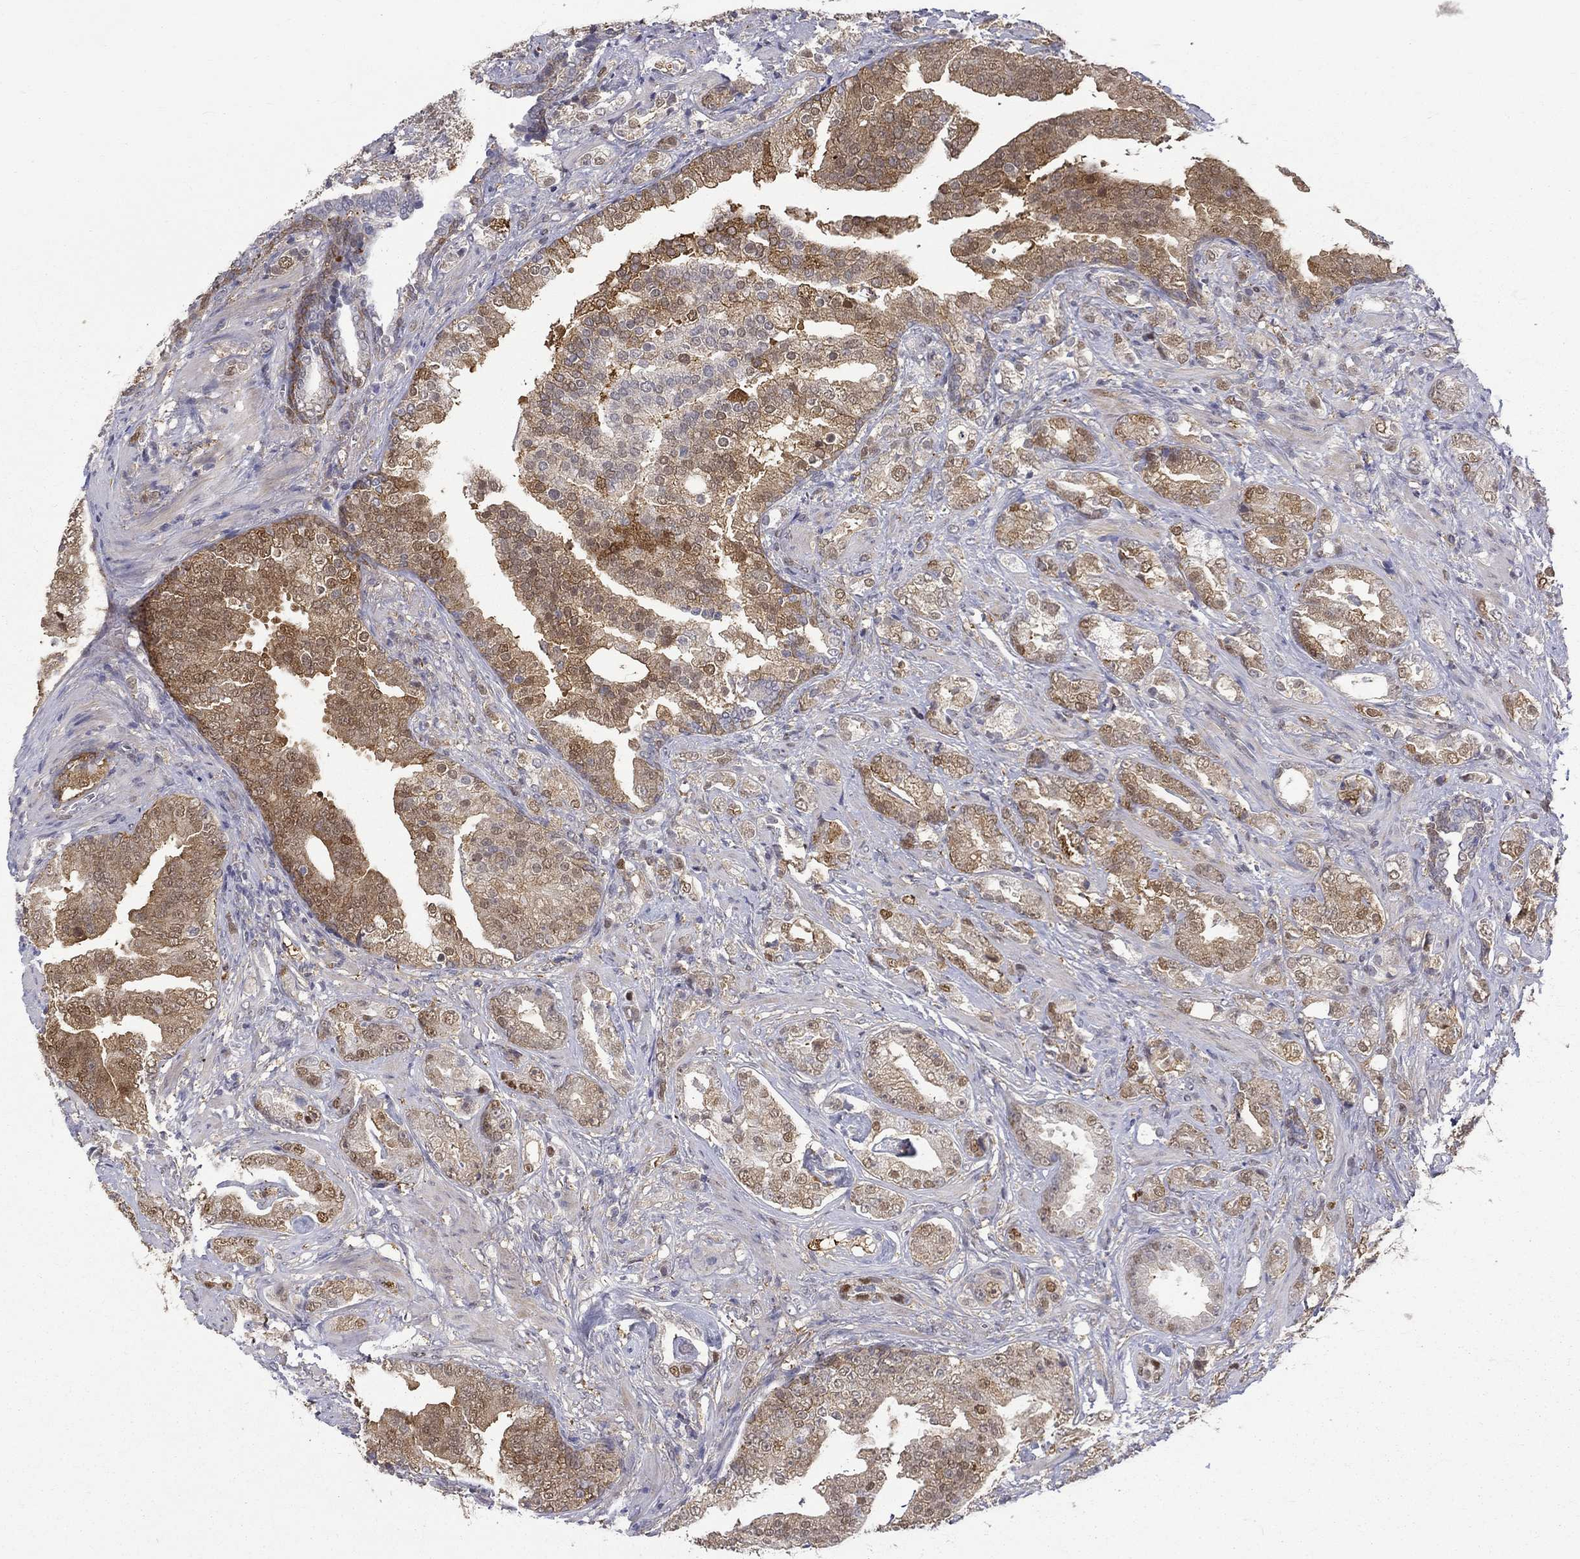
{"staining": {"intensity": "strong", "quantity": "25%-75%", "location": "cytoplasmic/membranous,nuclear"}, "tissue": "prostate cancer", "cell_type": "Tumor cells", "image_type": "cancer", "snomed": [{"axis": "morphology", "description": "Adenocarcinoma, NOS"}, {"axis": "topography", "description": "Prostate"}], "caption": "The immunohistochemical stain highlights strong cytoplasmic/membranous and nuclear staining in tumor cells of prostate cancer tissue. (DAB IHC, brown staining for protein, blue staining for nuclei).", "gene": "PCBP3", "patient": {"sex": "male", "age": 57}}